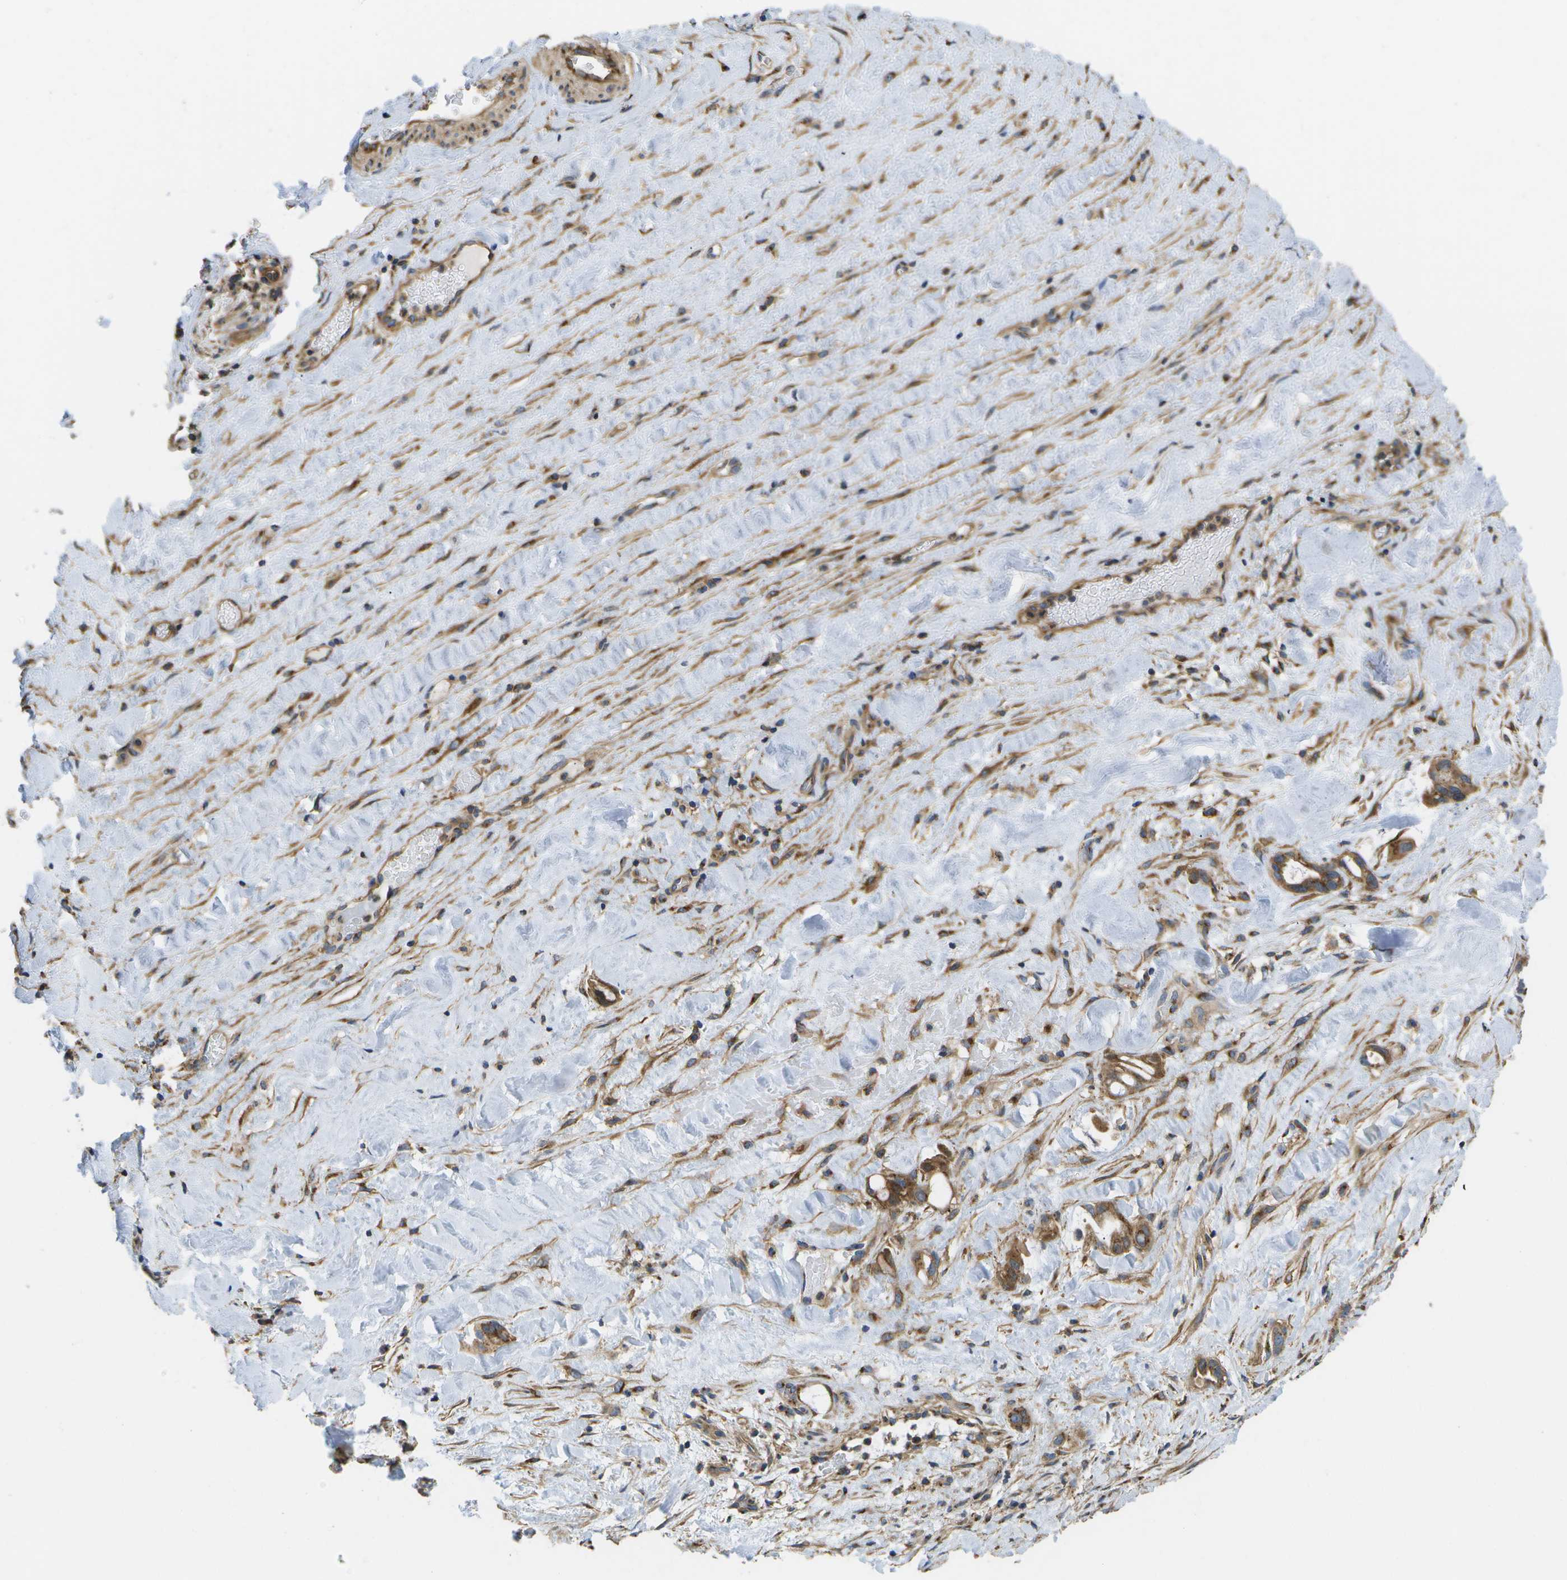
{"staining": {"intensity": "moderate", "quantity": ">75%", "location": "cytoplasmic/membranous"}, "tissue": "liver cancer", "cell_type": "Tumor cells", "image_type": "cancer", "snomed": [{"axis": "morphology", "description": "Cholangiocarcinoma"}, {"axis": "topography", "description": "Liver"}], "caption": "Immunohistochemistry (IHC) image of neoplastic tissue: human cholangiocarcinoma (liver) stained using IHC displays medium levels of moderate protein expression localized specifically in the cytoplasmic/membranous of tumor cells, appearing as a cytoplasmic/membranous brown color.", "gene": "BST2", "patient": {"sex": "female", "age": 65}}